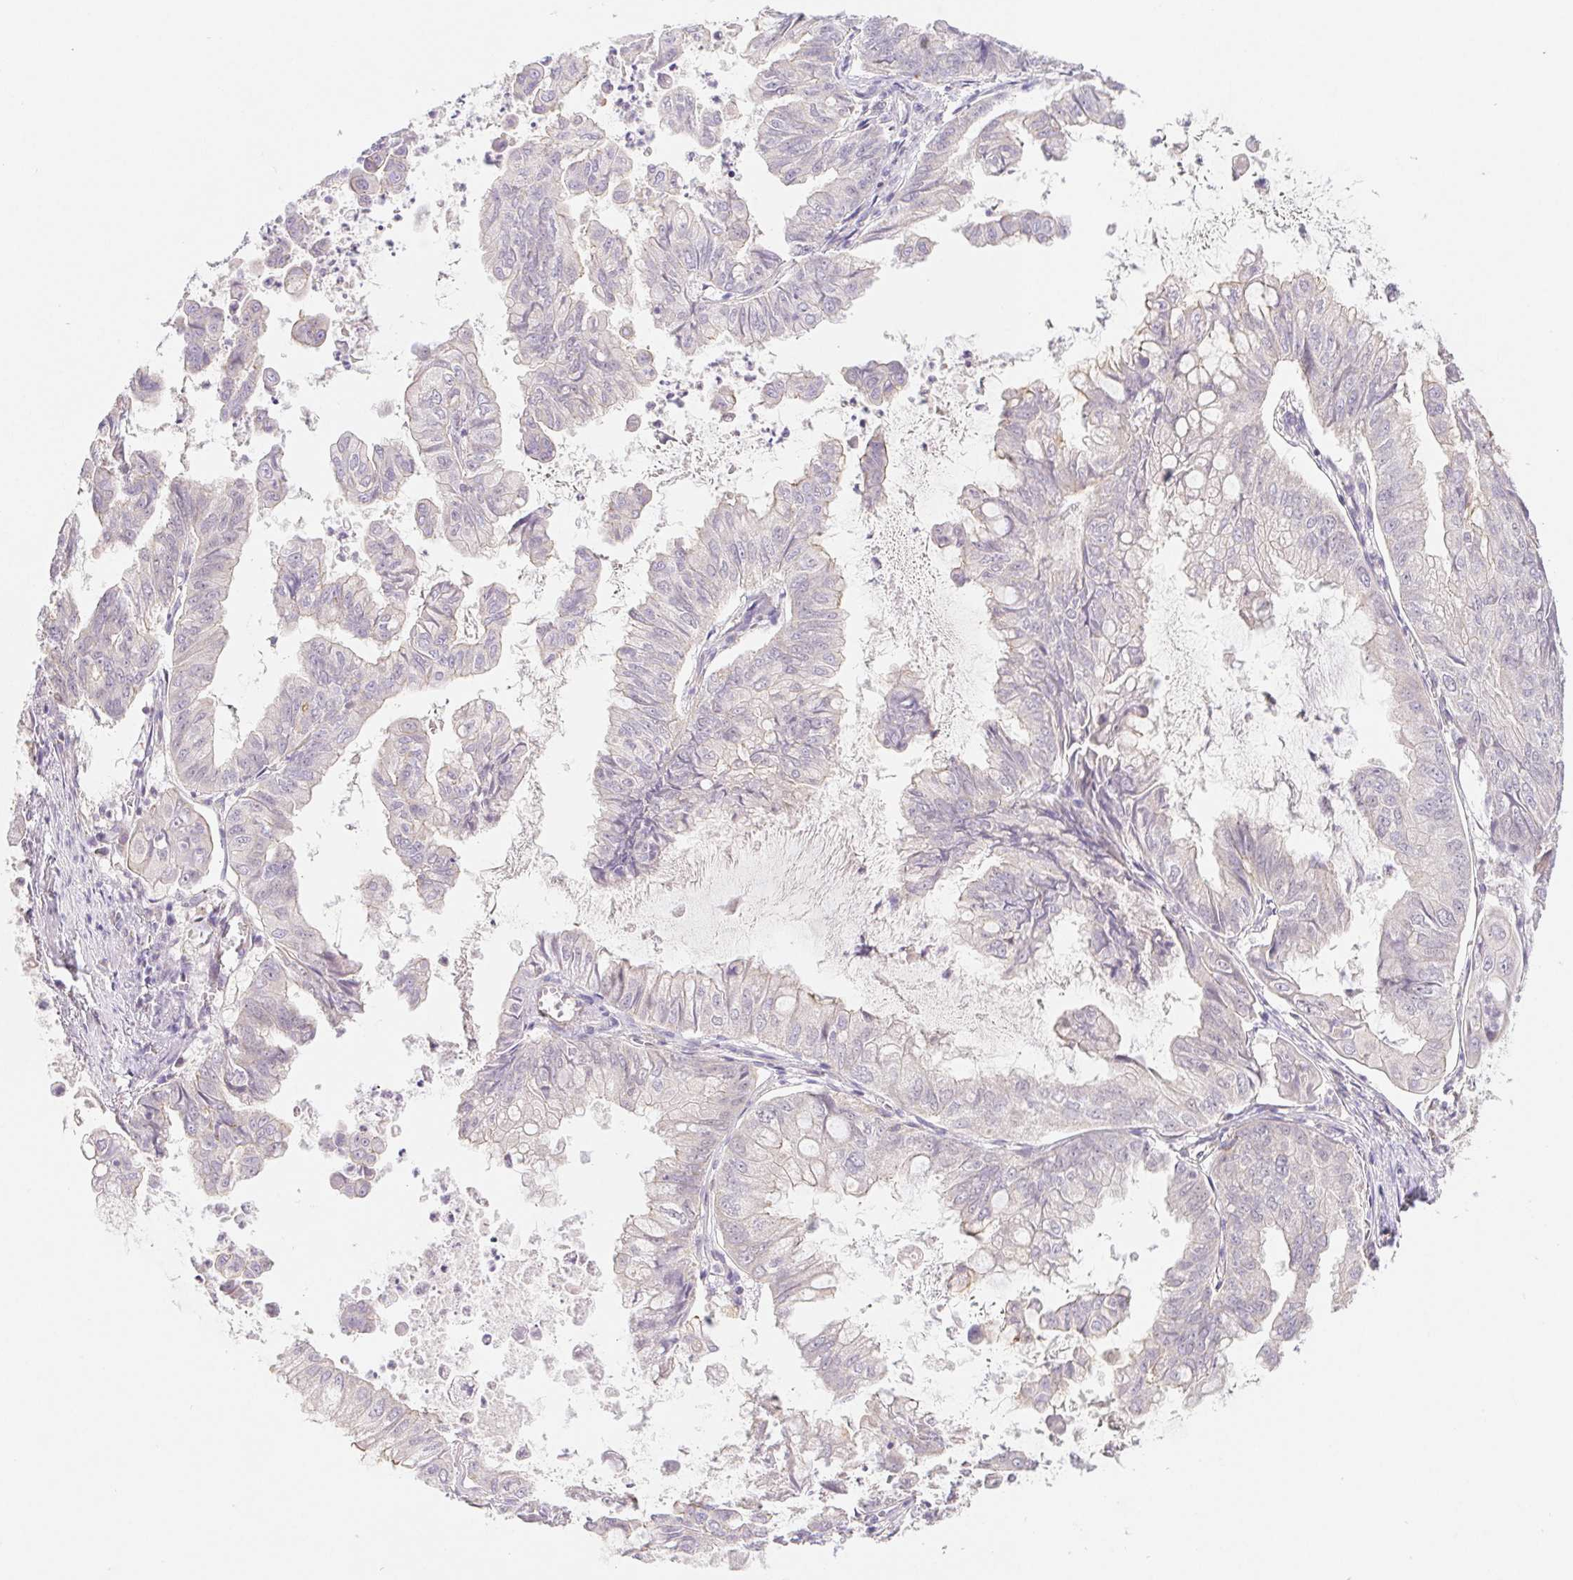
{"staining": {"intensity": "negative", "quantity": "none", "location": "none"}, "tissue": "stomach cancer", "cell_type": "Tumor cells", "image_type": "cancer", "snomed": [{"axis": "morphology", "description": "Adenocarcinoma, NOS"}, {"axis": "topography", "description": "Stomach, upper"}], "caption": "The photomicrograph reveals no staining of tumor cells in stomach cancer (adenocarcinoma). (IHC, brightfield microscopy, high magnification).", "gene": "EMC6", "patient": {"sex": "male", "age": 80}}